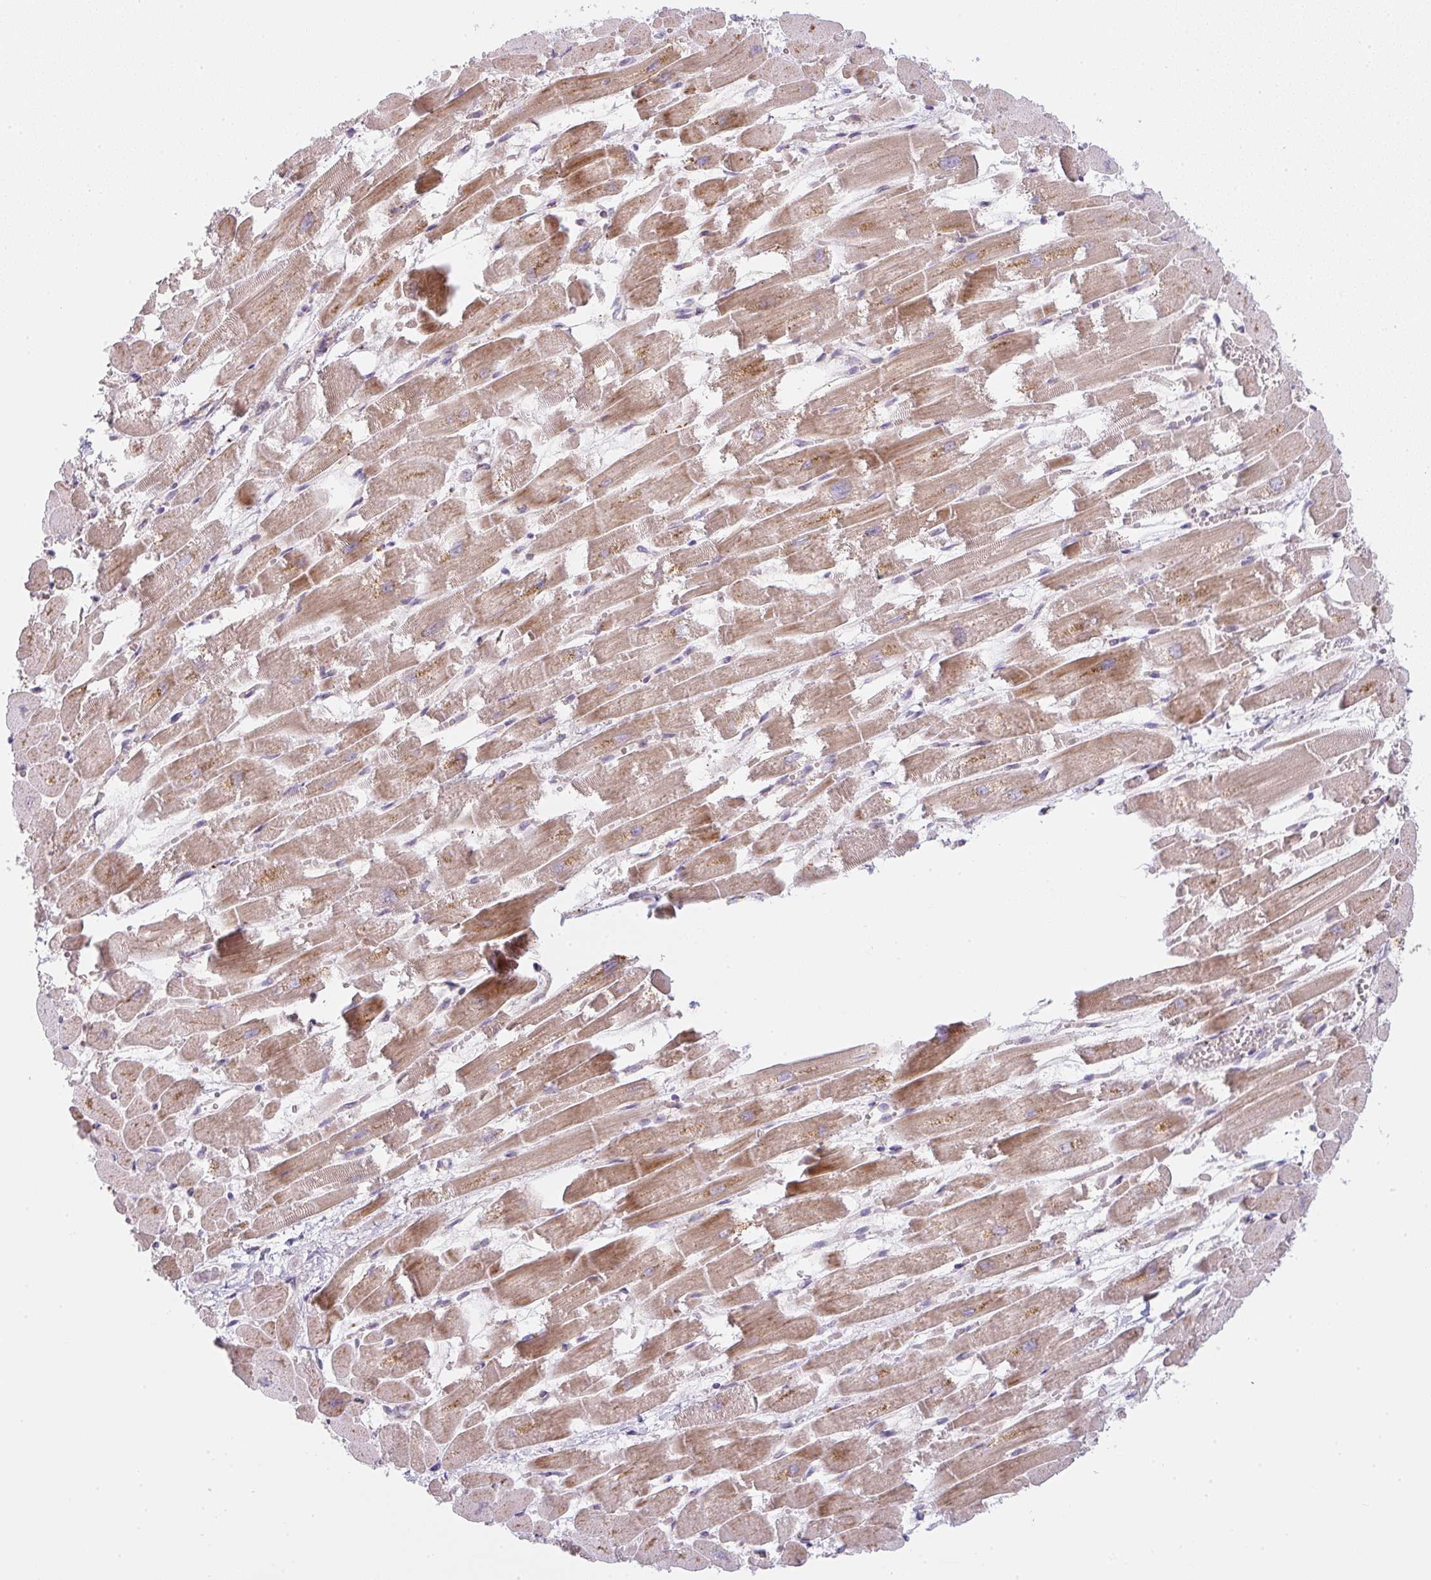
{"staining": {"intensity": "moderate", "quantity": ">75%", "location": "cytoplasmic/membranous"}, "tissue": "heart muscle", "cell_type": "Cardiomyocytes", "image_type": "normal", "snomed": [{"axis": "morphology", "description": "Normal tissue, NOS"}, {"axis": "topography", "description": "Heart"}], "caption": "Protein staining of normal heart muscle displays moderate cytoplasmic/membranous expression in about >75% of cardiomyocytes.", "gene": "GVQW3", "patient": {"sex": "female", "age": 52}}